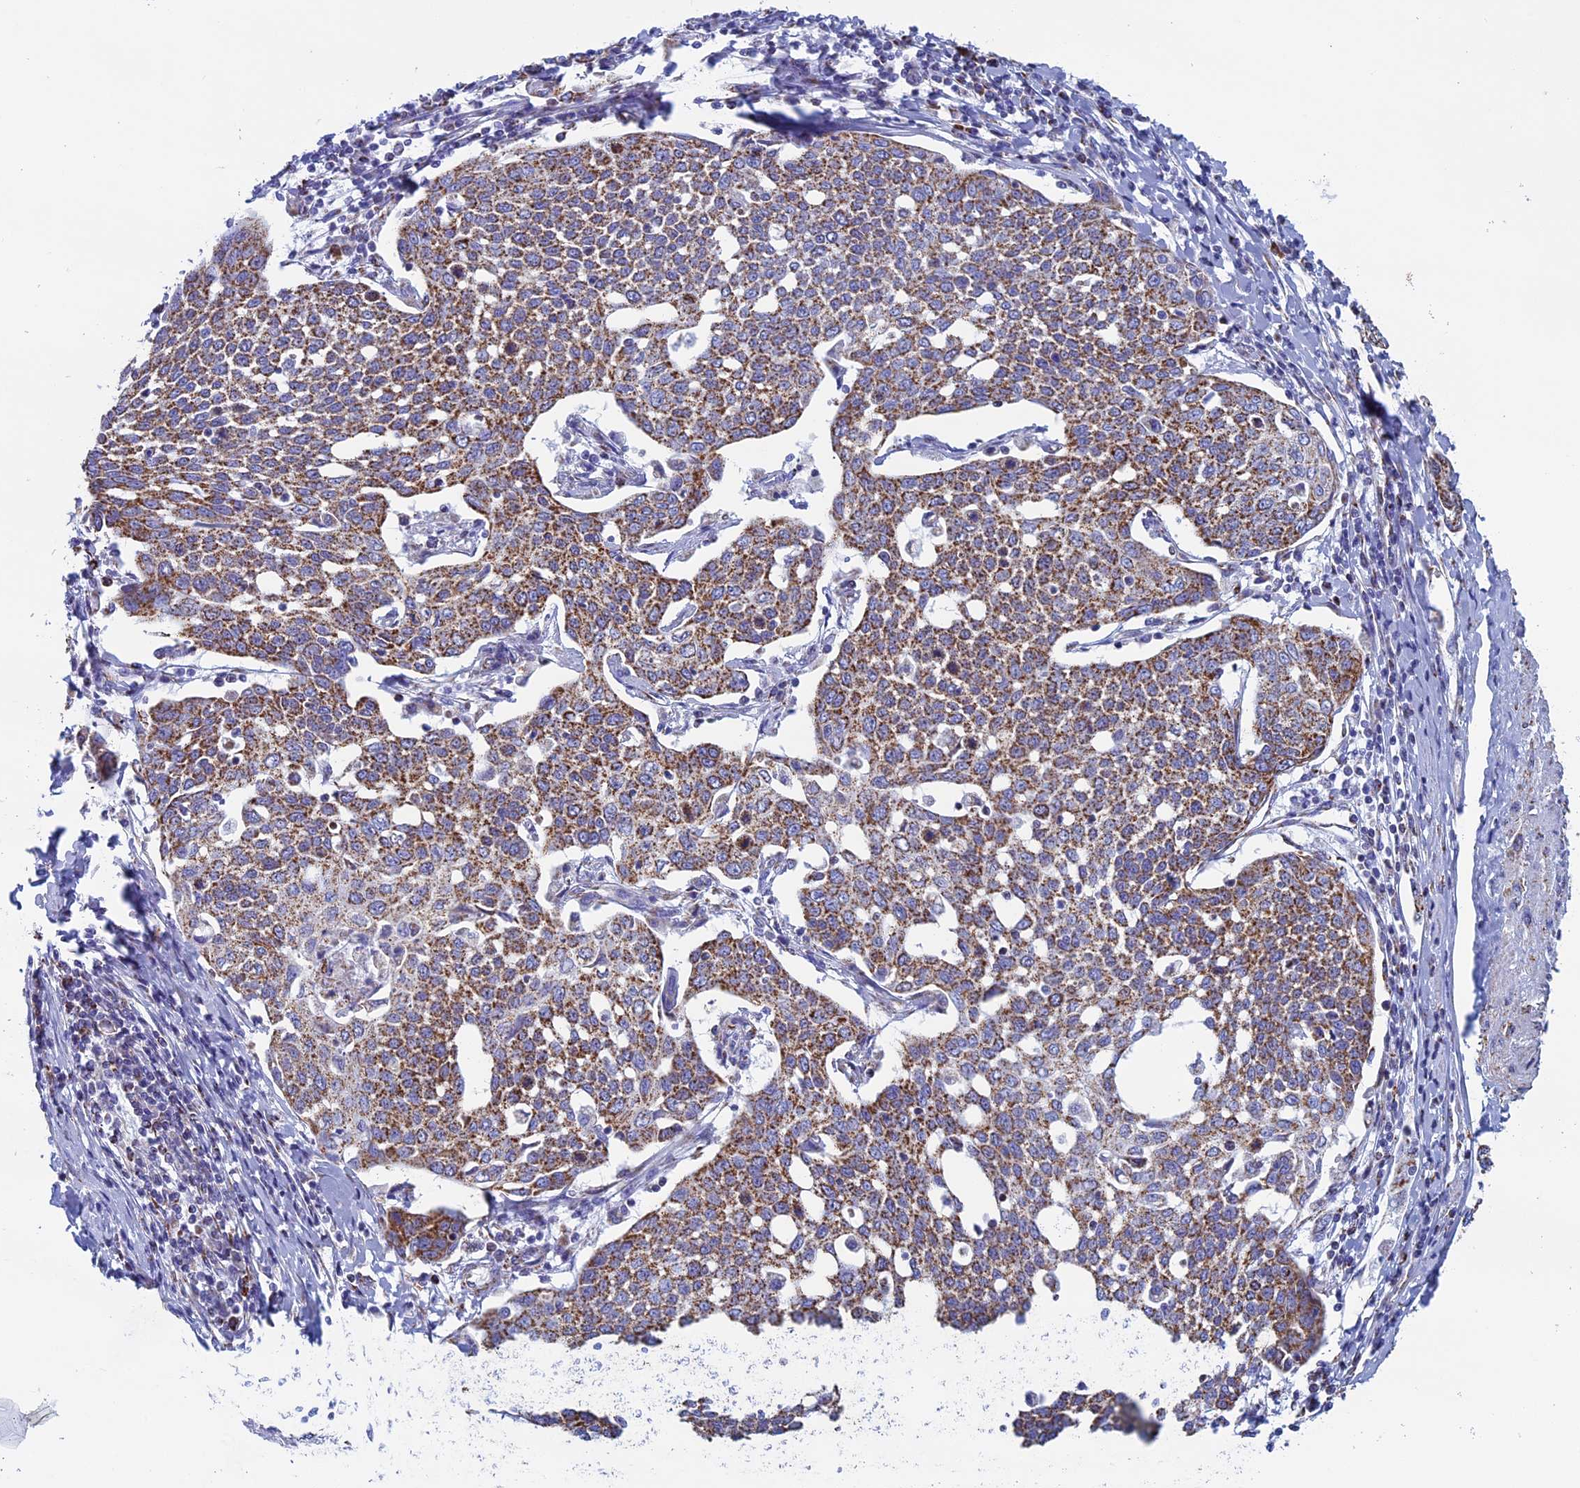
{"staining": {"intensity": "moderate", "quantity": ">75%", "location": "cytoplasmic/membranous"}, "tissue": "cervical cancer", "cell_type": "Tumor cells", "image_type": "cancer", "snomed": [{"axis": "morphology", "description": "Squamous cell carcinoma, NOS"}, {"axis": "topography", "description": "Cervix"}], "caption": "High-magnification brightfield microscopy of cervical squamous cell carcinoma stained with DAB (brown) and counterstained with hematoxylin (blue). tumor cells exhibit moderate cytoplasmic/membranous positivity is present in approximately>75% of cells. Ihc stains the protein in brown and the nuclei are stained blue.", "gene": "UQCRFS1", "patient": {"sex": "female", "age": 34}}